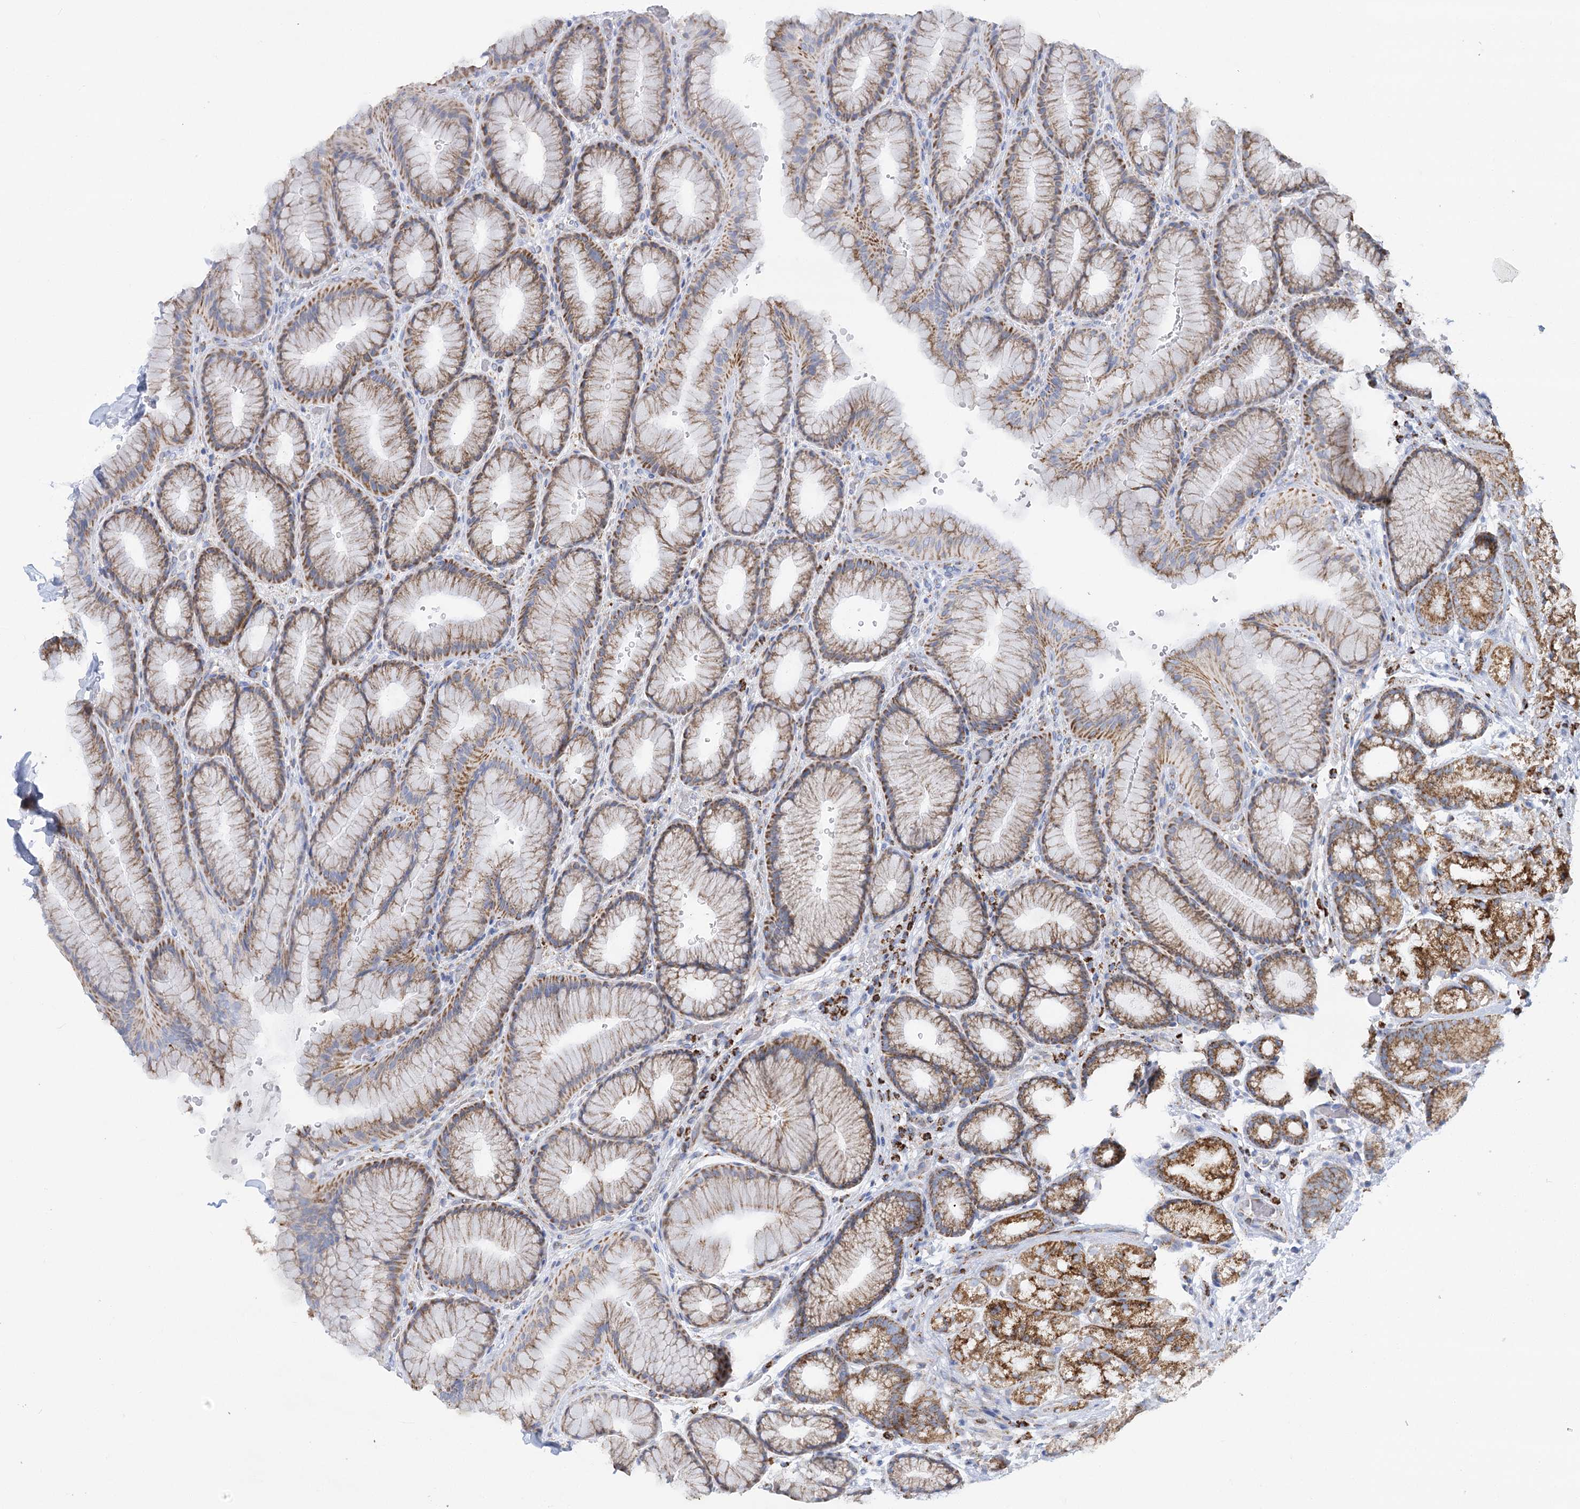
{"staining": {"intensity": "strong", "quantity": "25%-75%", "location": "cytoplasmic/membranous"}, "tissue": "stomach", "cell_type": "Glandular cells", "image_type": "normal", "snomed": [{"axis": "morphology", "description": "Normal tissue, NOS"}, {"axis": "morphology", "description": "Adenocarcinoma, NOS"}, {"axis": "topography", "description": "Stomach"}], "caption": "Strong cytoplasmic/membranous protein staining is seen in approximately 25%-75% of glandular cells in stomach. (Stains: DAB in brown, nuclei in blue, Microscopy: brightfield microscopy at high magnification).", "gene": "DHTKD1", "patient": {"sex": "male", "age": 57}}